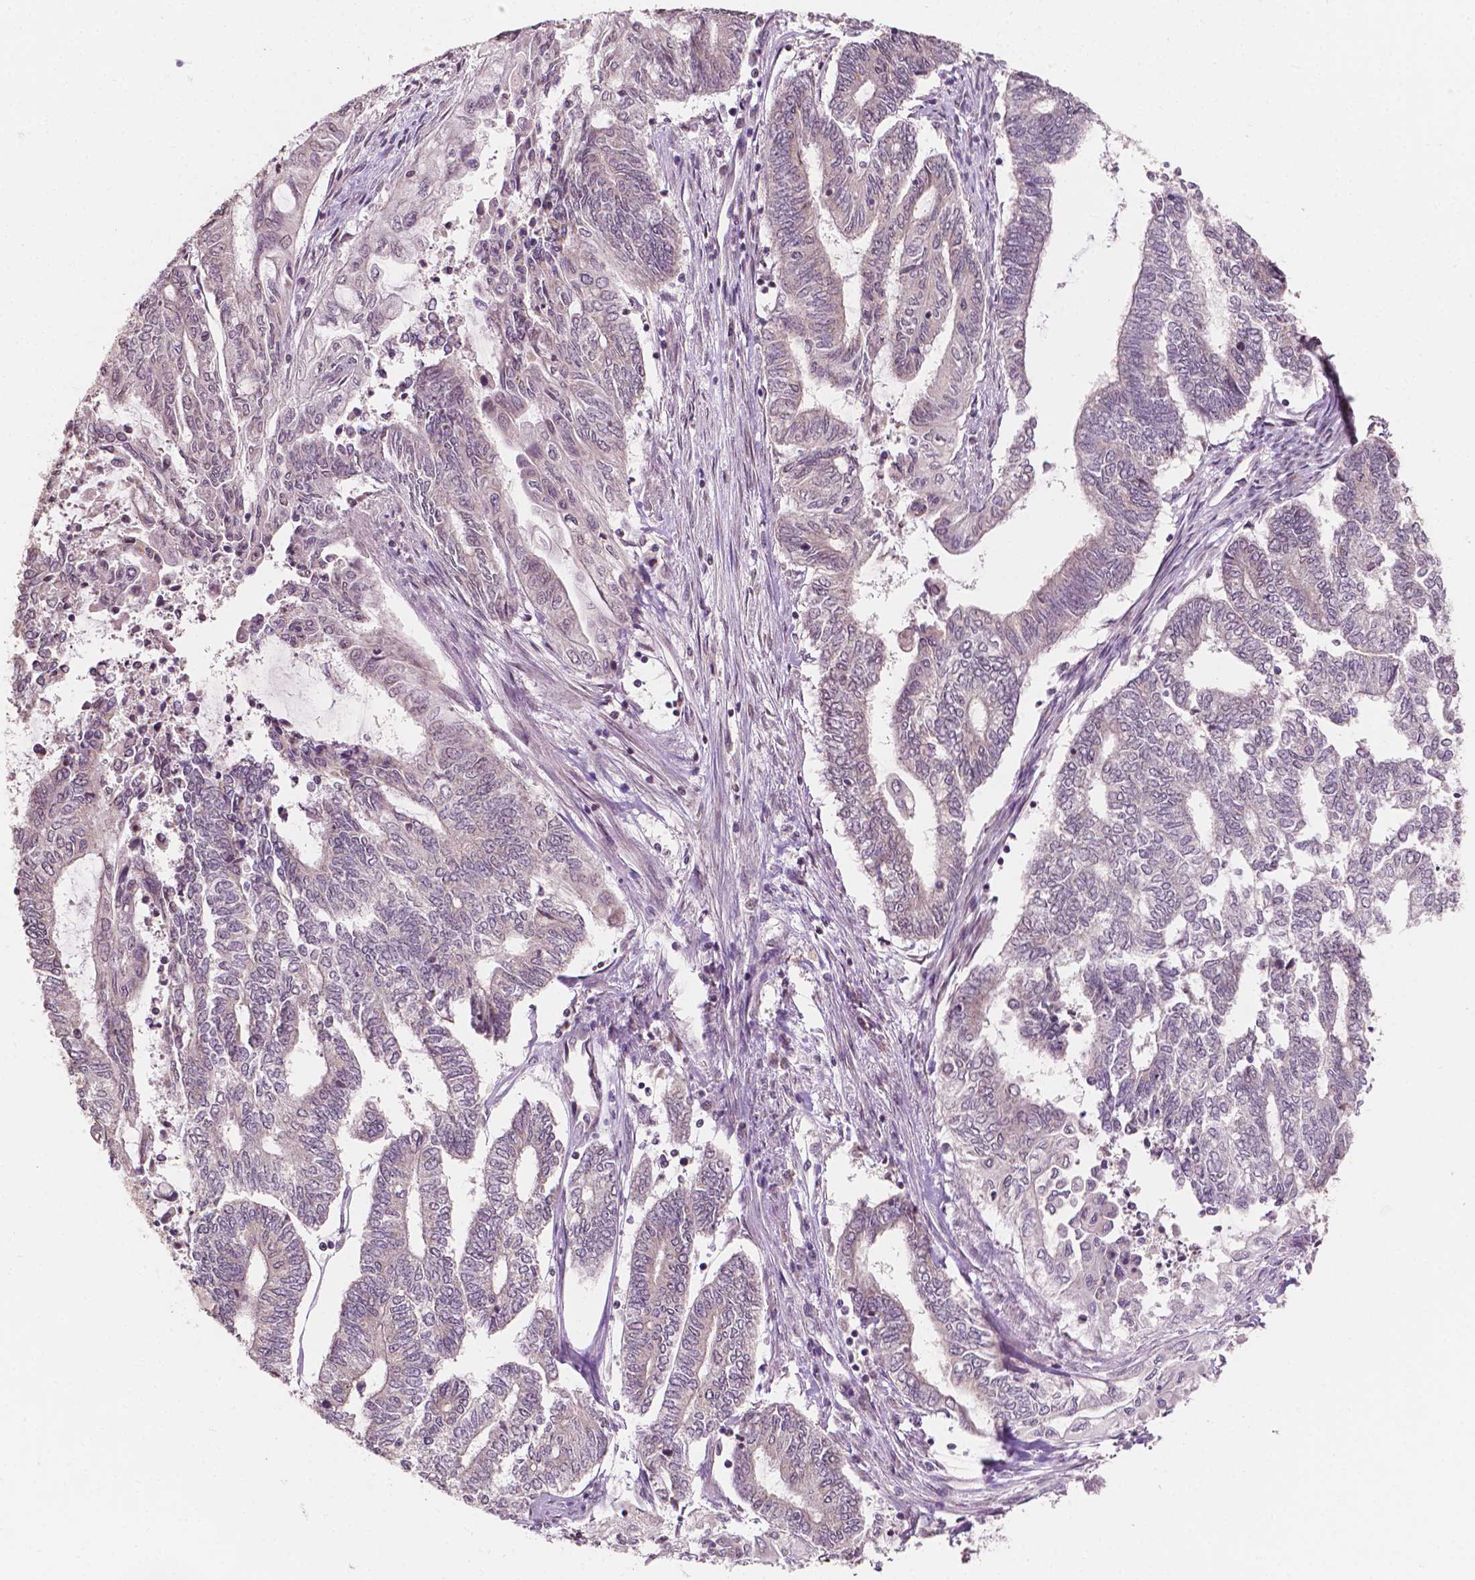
{"staining": {"intensity": "negative", "quantity": "none", "location": "none"}, "tissue": "endometrial cancer", "cell_type": "Tumor cells", "image_type": "cancer", "snomed": [{"axis": "morphology", "description": "Adenocarcinoma, NOS"}, {"axis": "topography", "description": "Uterus"}, {"axis": "topography", "description": "Endometrium"}], "caption": "Human adenocarcinoma (endometrial) stained for a protein using immunohistochemistry shows no positivity in tumor cells.", "gene": "NOS1AP", "patient": {"sex": "female", "age": 70}}